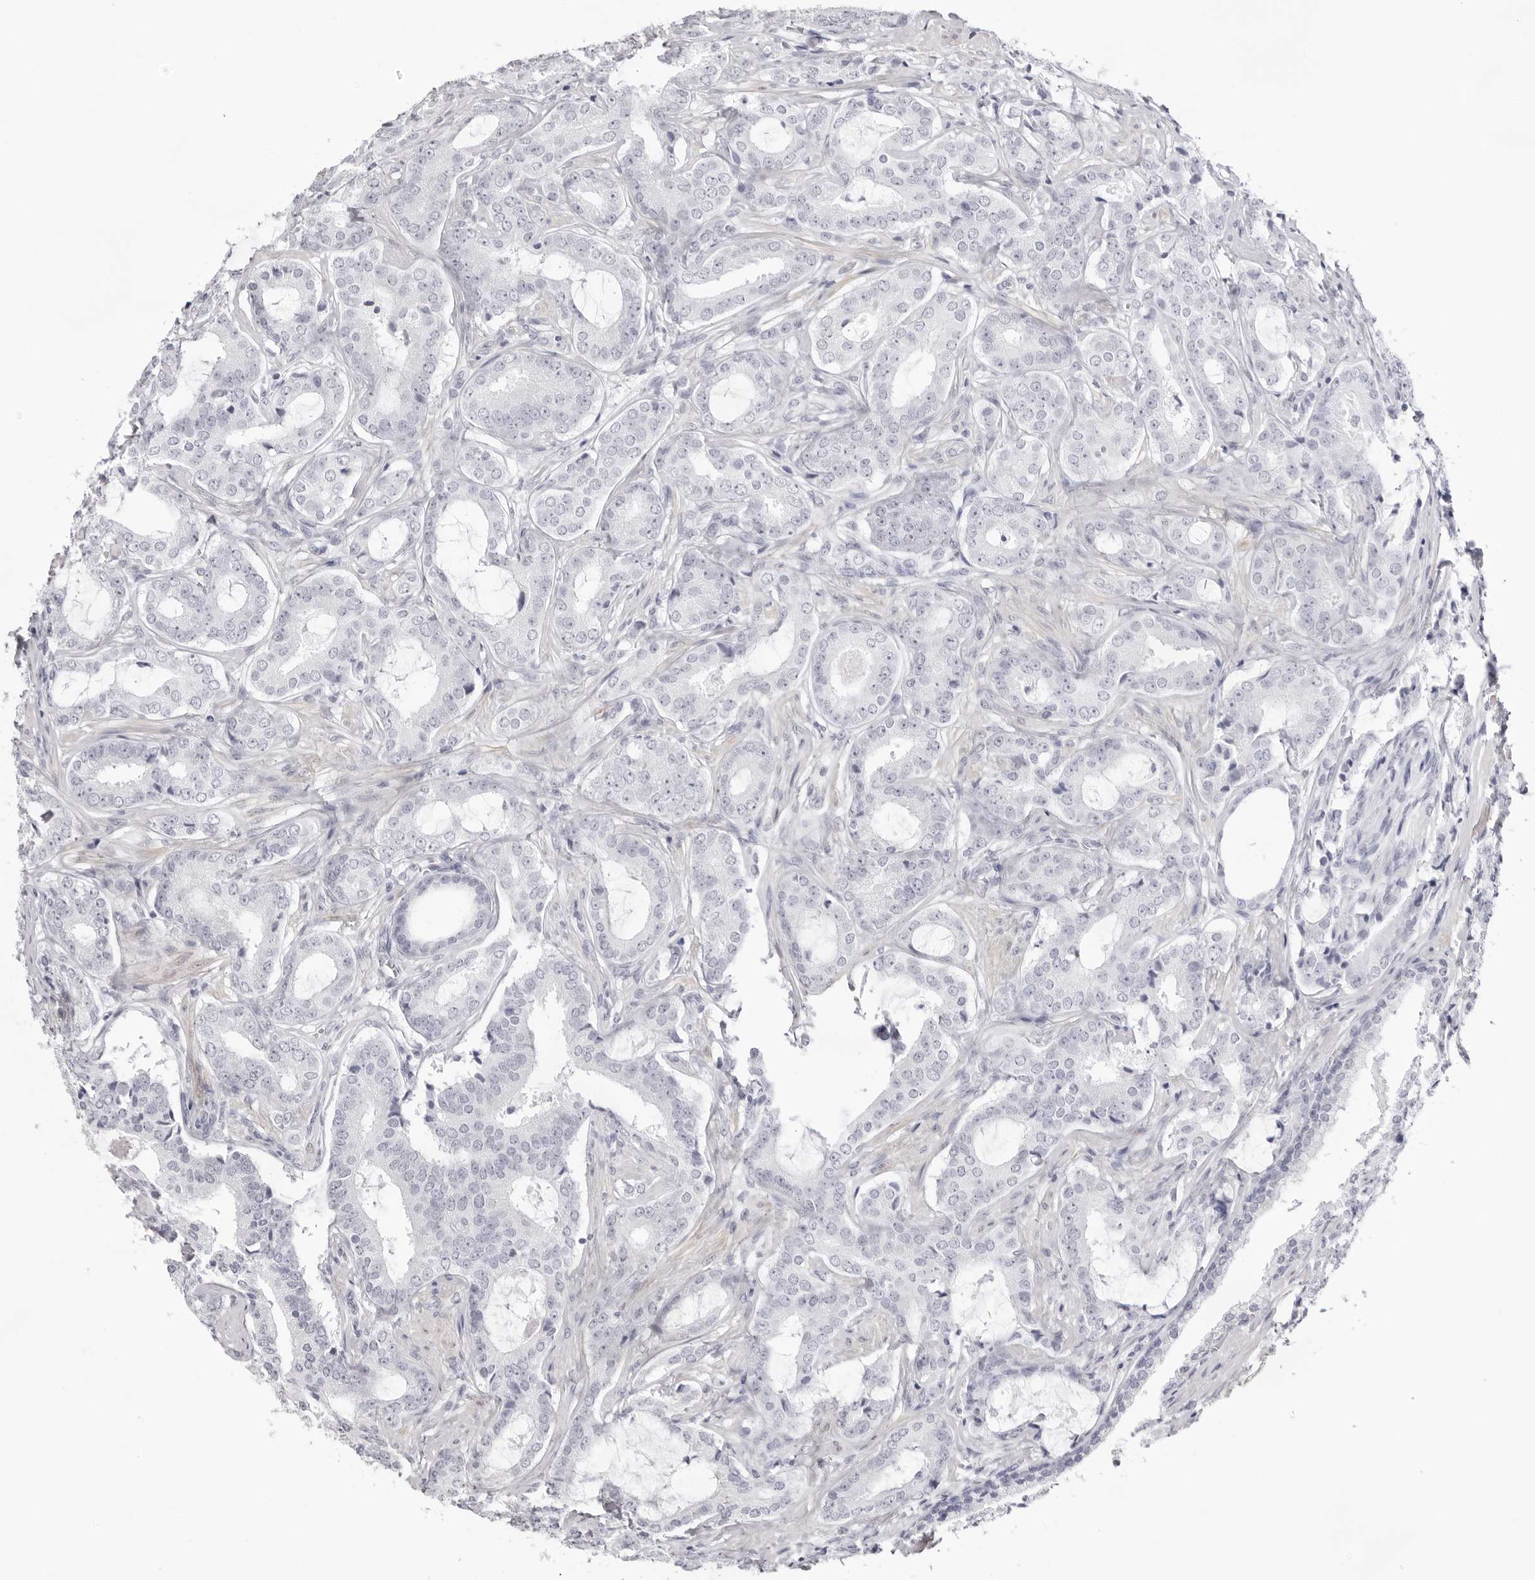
{"staining": {"intensity": "negative", "quantity": "none", "location": "none"}, "tissue": "prostate cancer", "cell_type": "Tumor cells", "image_type": "cancer", "snomed": [{"axis": "morphology", "description": "Adenocarcinoma, High grade"}, {"axis": "topography", "description": "Prostate"}], "caption": "High magnification brightfield microscopy of prostate adenocarcinoma (high-grade) stained with DAB (3,3'-diaminobenzidine) (brown) and counterstained with hematoxylin (blue): tumor cells show no significant expression.", "gene": "INSL3", "patient": {"sex": "male", "age": 73}}